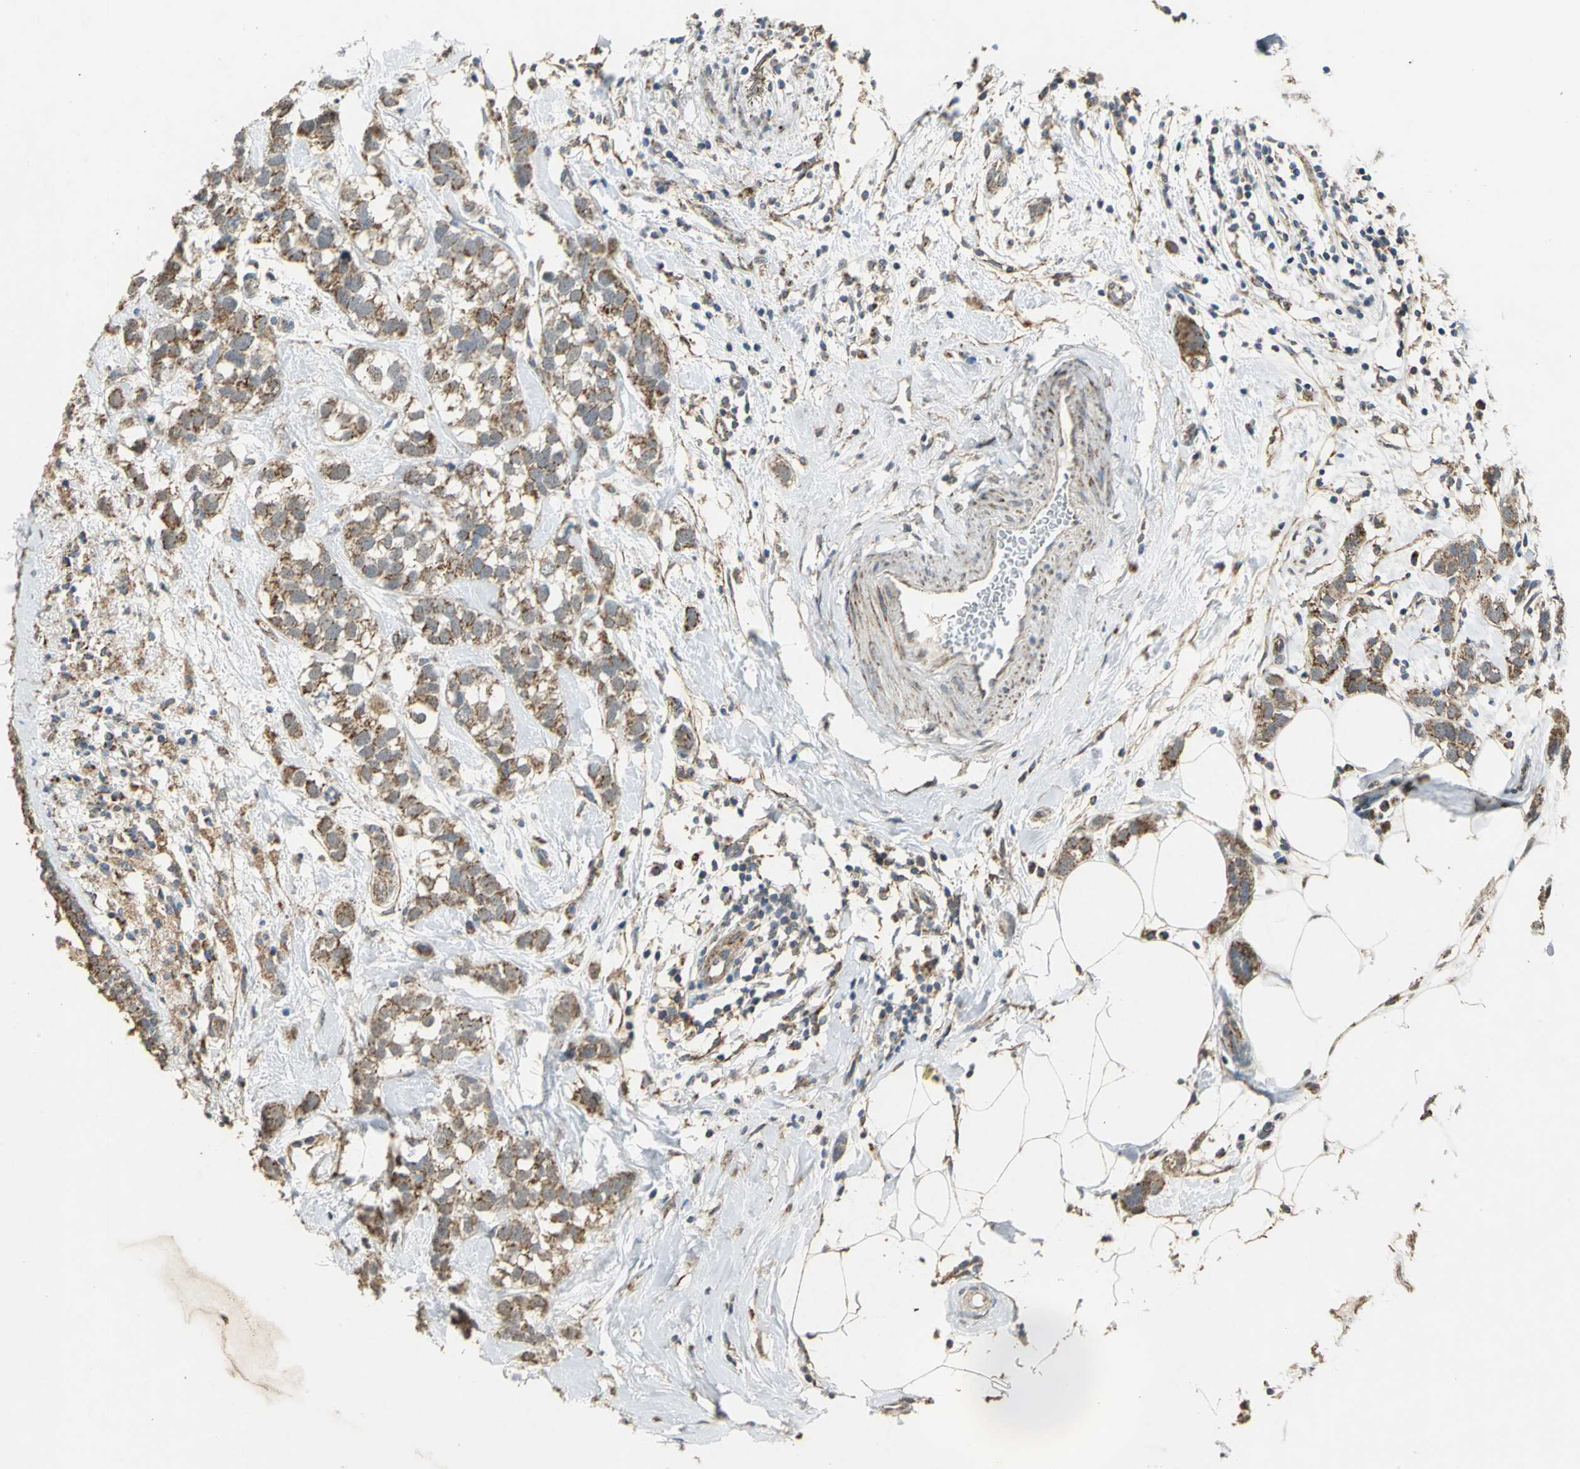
{"staining": {"intensity": "strong", "quantity": ">75%", "location": "cytoplasmic/membranous"}, "tissue": "breast cancer", "cell_type": "Tumor cells", "image_type": "cancer", "snomed": [{"axis": "morphology", "description": "Normal tissue, NOS"}, {"axis": "morphology", "description": "Duct carcinoma"}, {"axis": "topography", "description": "Breast"}], "caption": "Immunohistochemical staining of breast cancer displays high levels of strong cytoplasmic/membranous expression in about >75% of tumor cells.", "gene": "NDUFB5", "patient": {"sex": "female", "age": 50}}